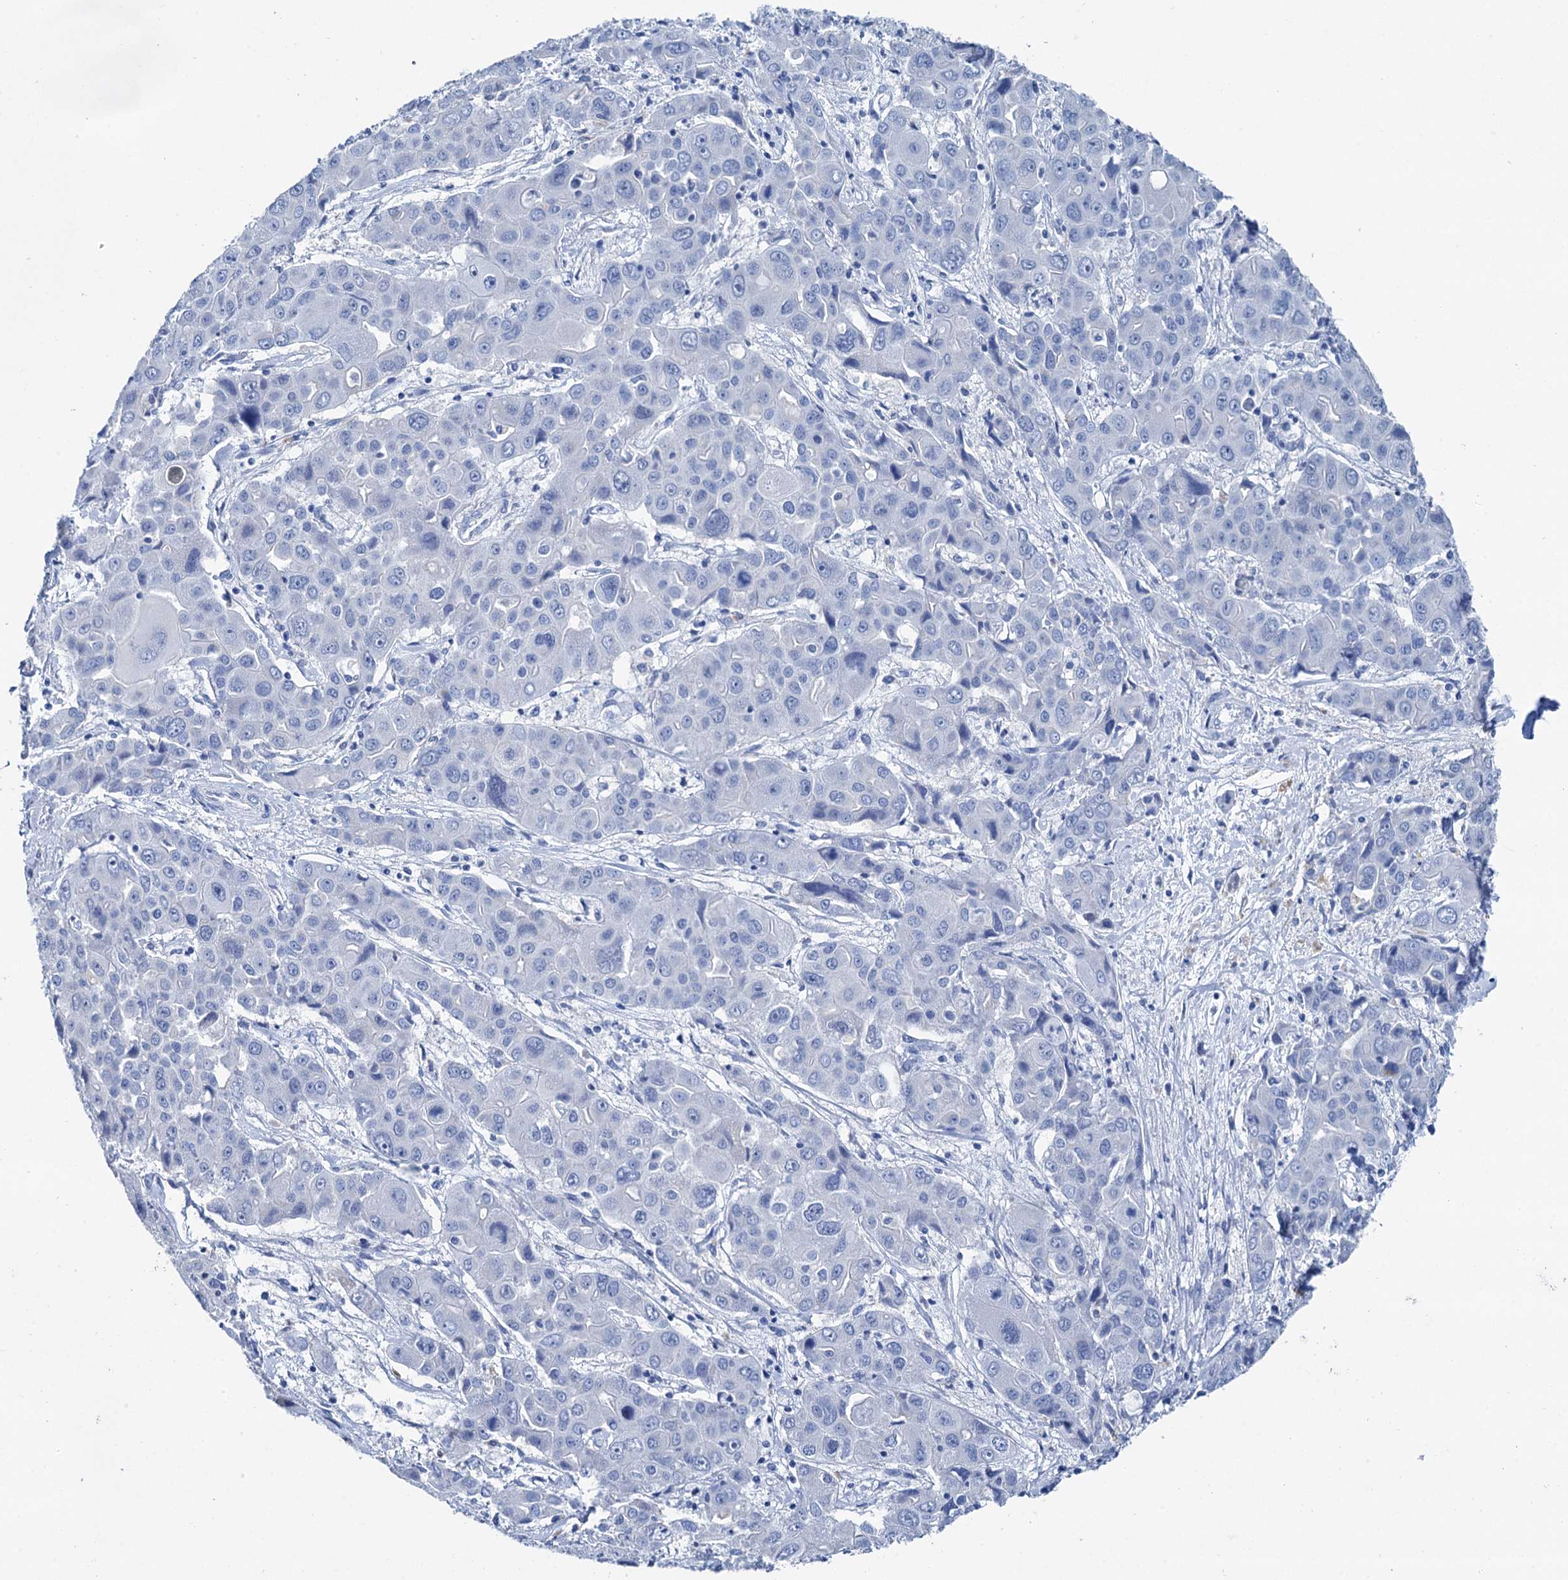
{"staining": {"intensity": "negative", "quantity": "none", "location": "none"}, "tissue": "liver cancer", "cell_type": "Tumor cells", "image_type": "cancer", "snomed": [{"axis": "morphology", "description": "Cholangiocarcinoma"}, {"axis": "topography", "description": "Liver"}], "caption": "Liver cancer was stained to show a protein in brown. There is no significant positivity in tumor cells.", "gene": "BRINP1", "patient": {"sex": "male", "age": 67}}